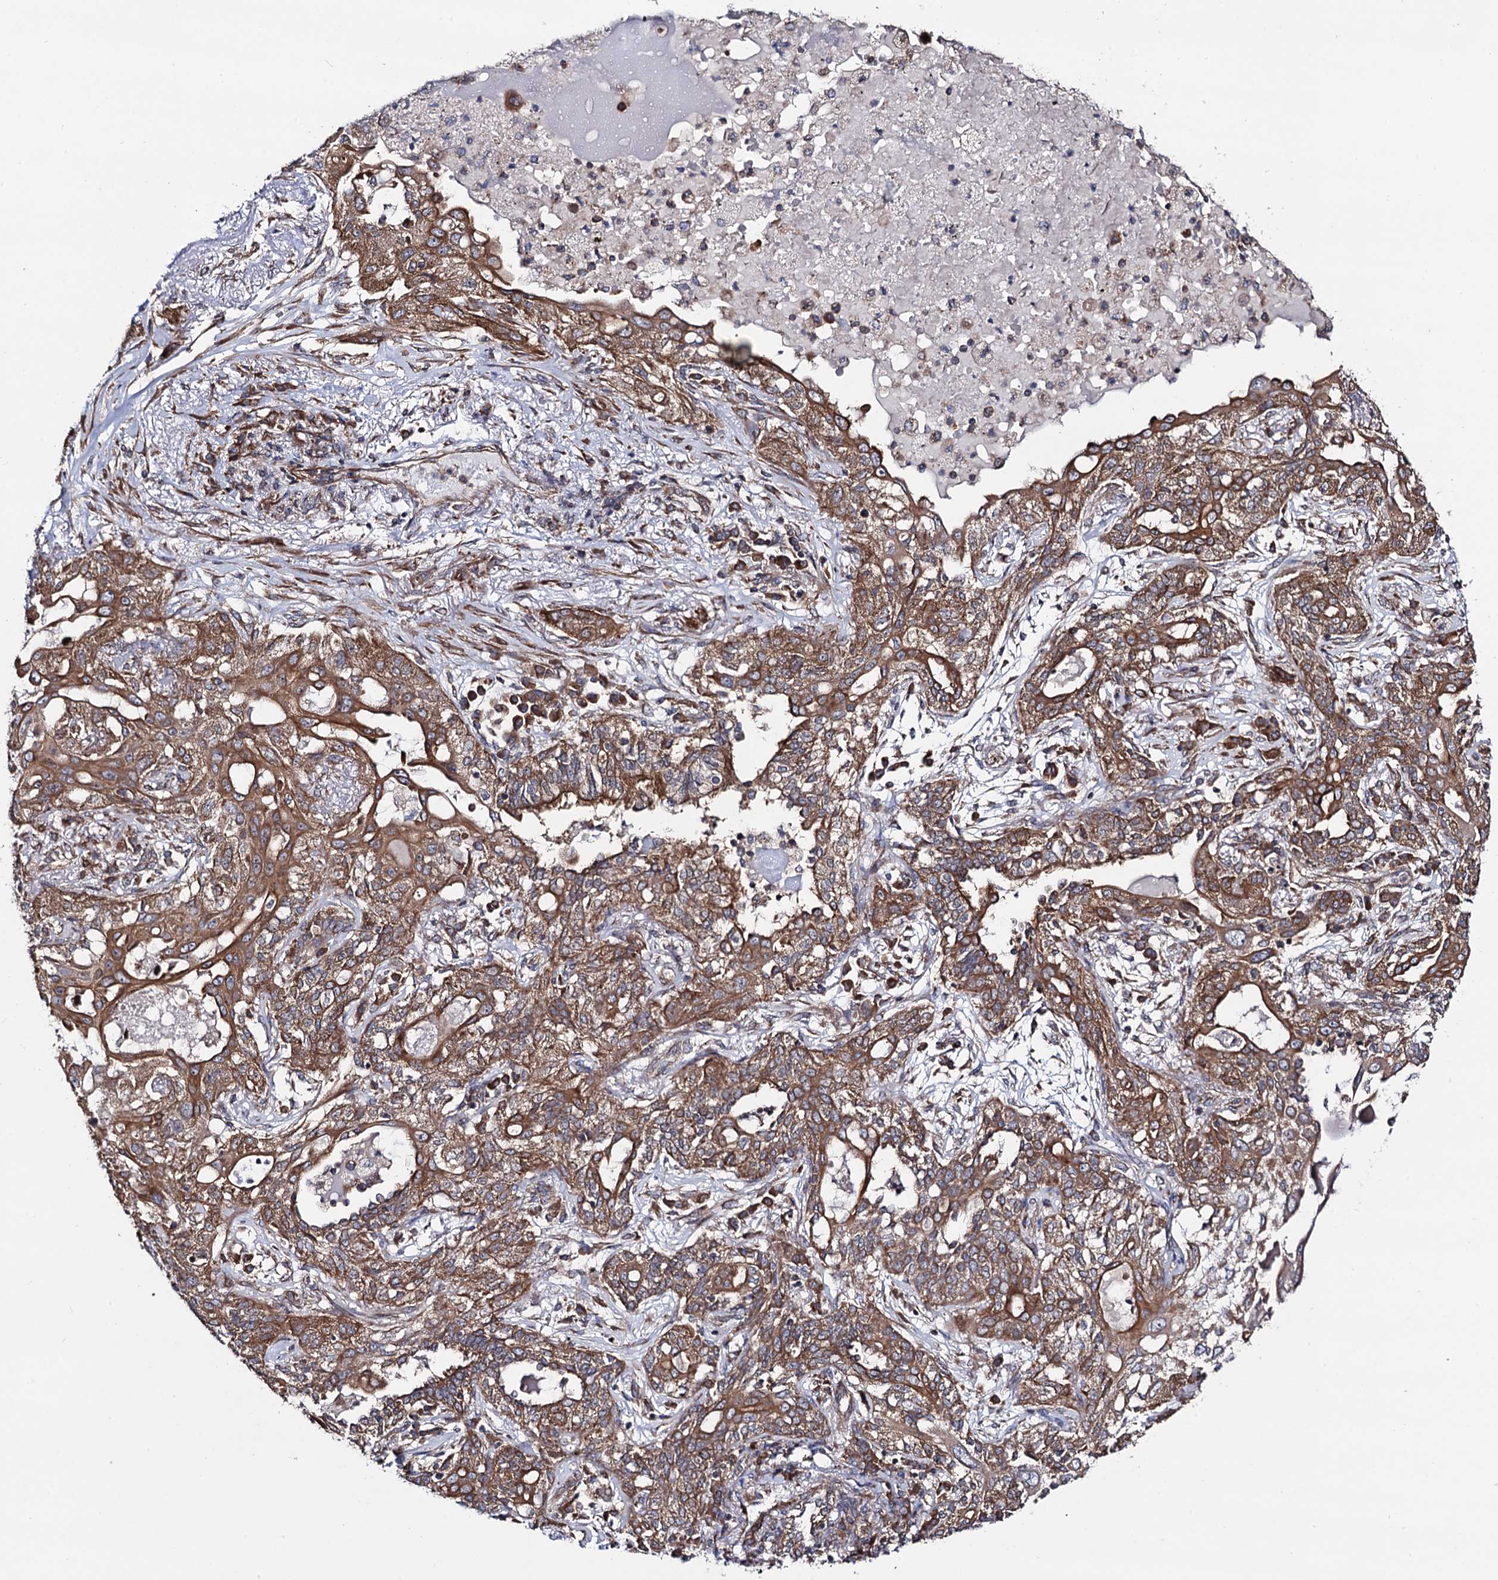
{"staining": {"intensity": "moderate", "quantity": ">75%", "location": "cytoplasmic/membranous"}, "tissue": "lung cancer", "cell_type": "Tumor cells", "image_type": "cancer", "snomed": [{"axis": "morphology", "description": "Squamous cell carcinoma, NOS"}, {"axis": "topography", "description": "Lung"}], "caption": "High-power microscopy captured an IHC image of lung cancer (squamous cell carcinoma), revealing moderate cytoplasmic/membranous positivity in about >75% of tumor cells.", "gene": "DYDC1", "patient": {"sex": "female", "age": 70}}